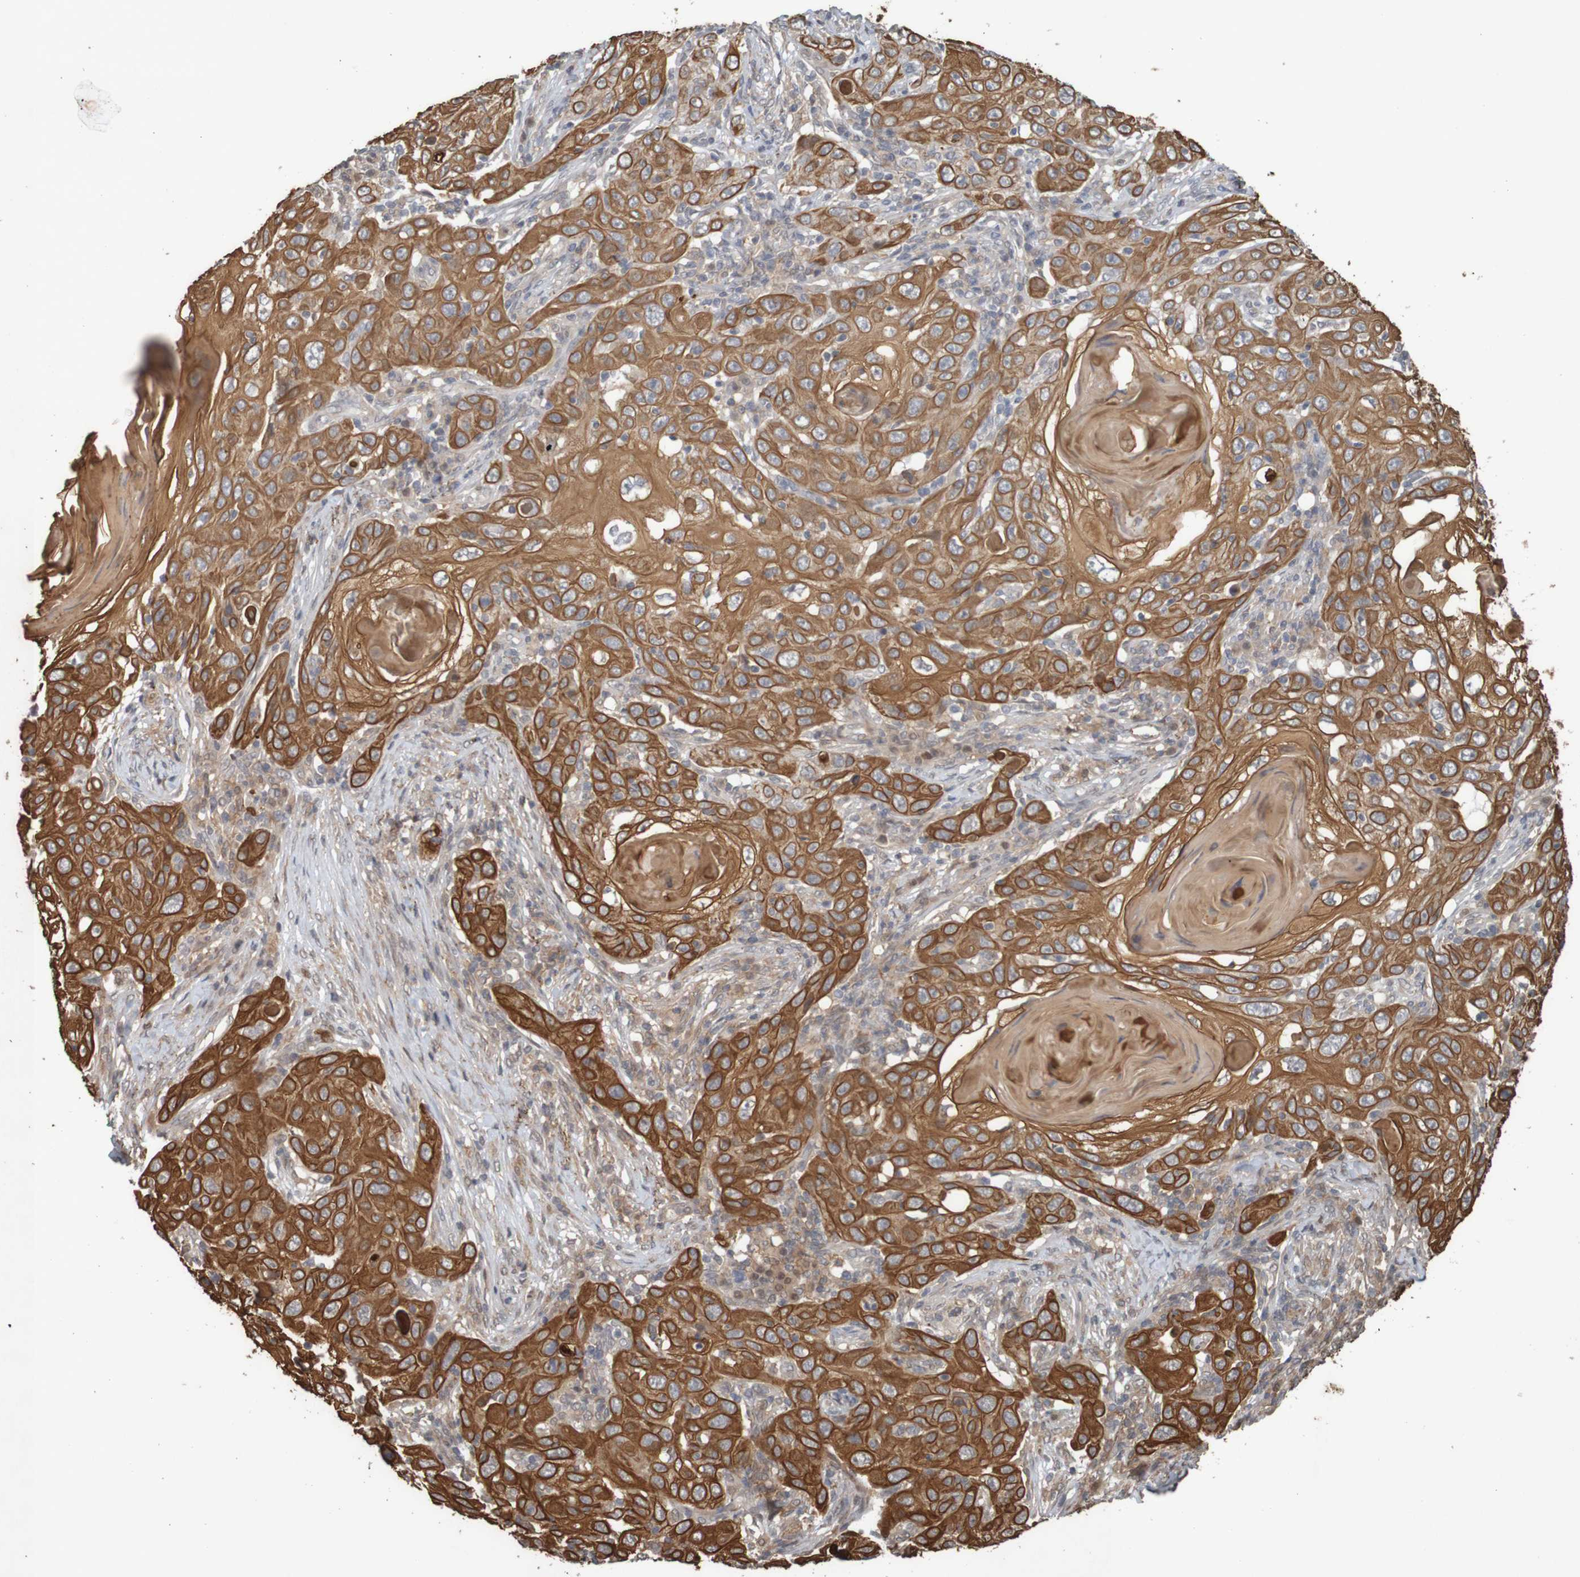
{"staining": {"intensity": "strong", "quantity": ">75%", "location": "cytoplasmic/membranous"}, "tissue": "skin cancer", "cell_type": "Tumor cells", "image_type": "cancer", "snomed": [{"axis": "morphology", "description": "Squamous cell carcinoma, NOS"}, {"axis": "topography", "description": "Skin"}], "caption": "Immunohistochemistry micrograph of neoplastic tissue: human skin cancer (squamous cell carcinoma) stained using immunohistochemistry (IHC) exhibits high levels of strong protein expression localized specifically in the cytoplasmic/membranous of tumor cells, appearing as a cytoplasmic/membranous brown color.", "gene": "ARHGEF11", "patient": {"sex": "female", "age": 88}}